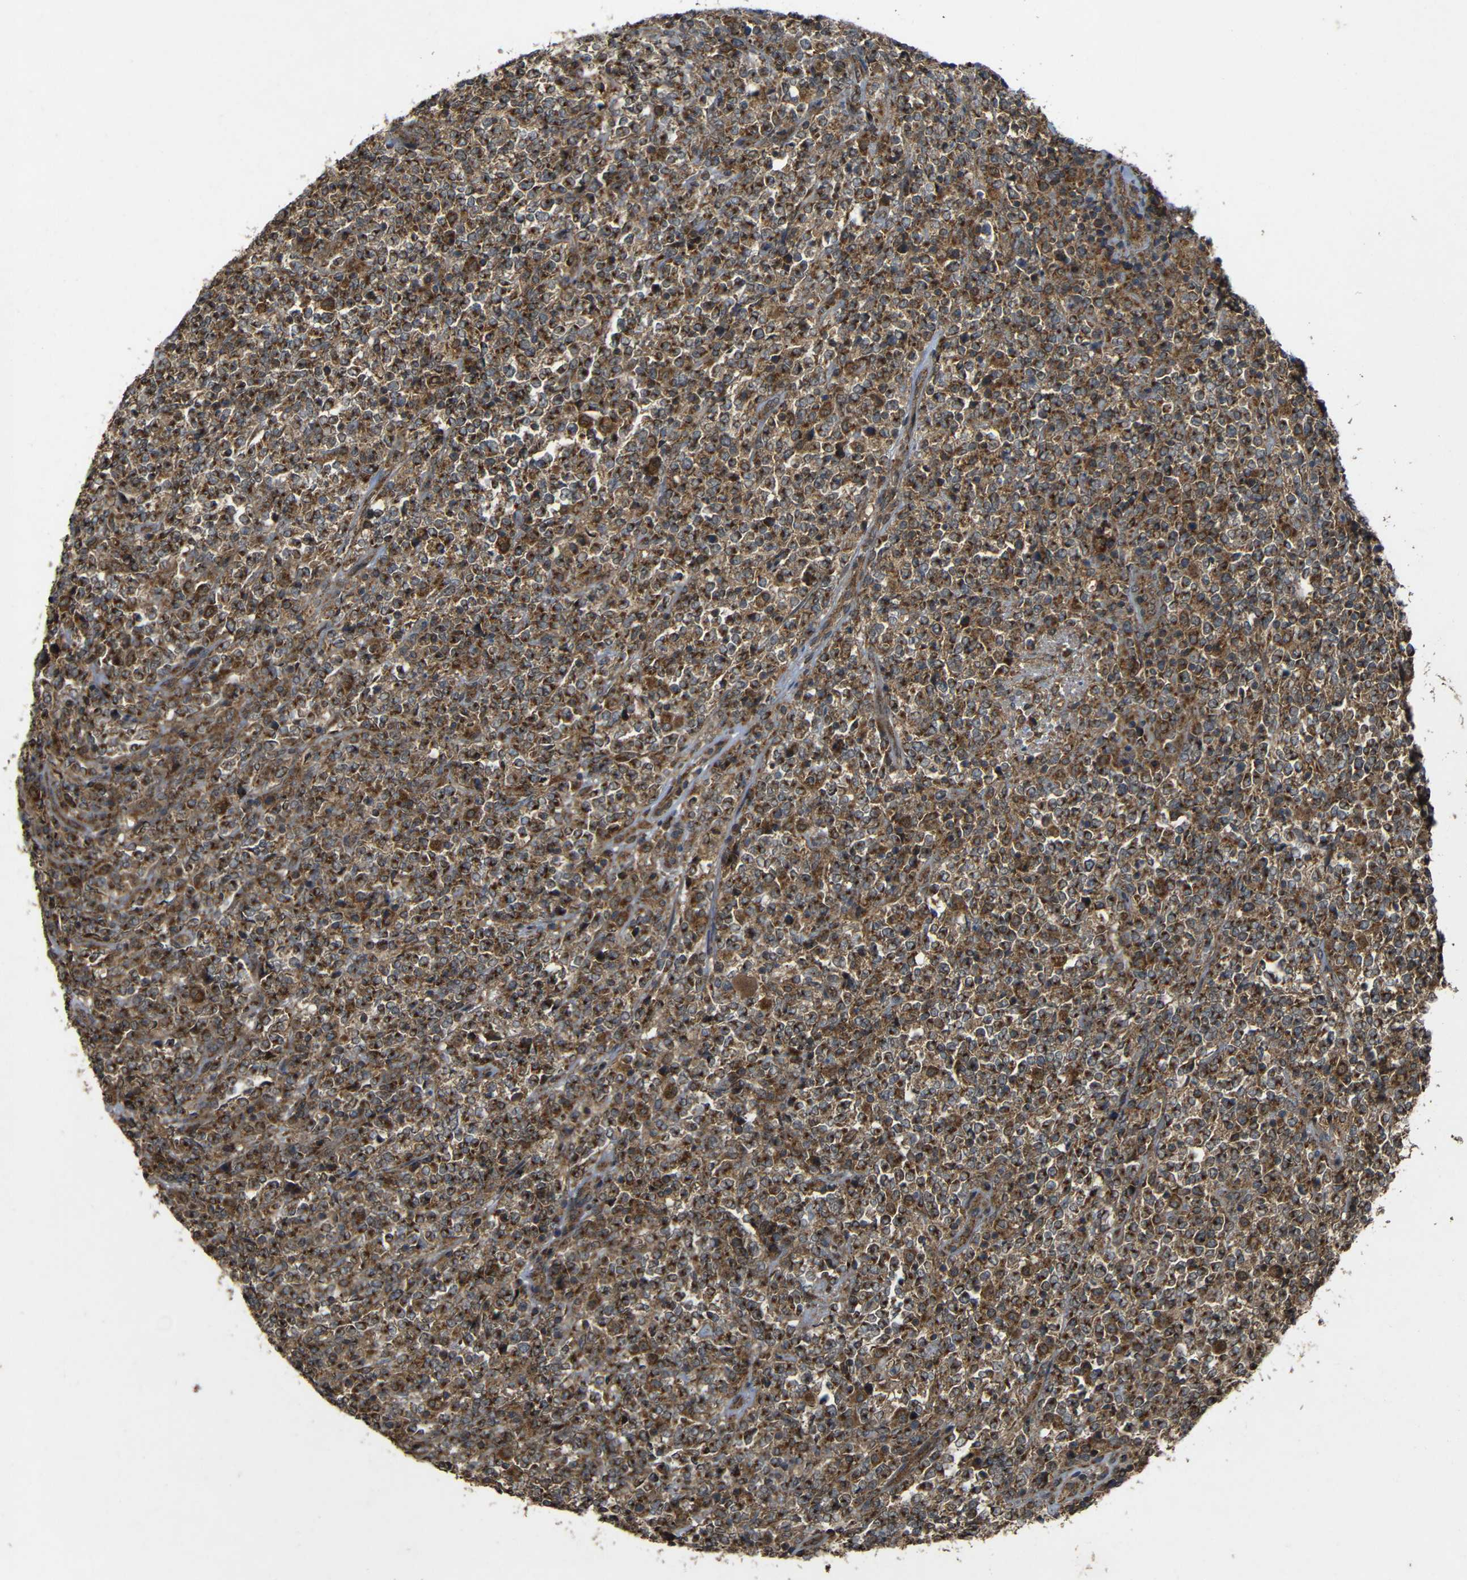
{"staining": {"intensity": "strong", "quantity": ">75%", "location": "cytoplasmic/membranous"}, "tissue": "lymphoma", "cell_type": "Tumor cells", "image_type": "cancer", "snomed": [{"axis": "morphology", "description": "Malignant lymphoma, non-Hodgkin's type, High grade"}, {"axis": "topography", "description": "Soft tissue"}], "caption": "High-power microscopy captured an immunohistochemistry histopathology image of malignant lymphoma, non-Hodgkin's type (high-grade), revealing strong cytoplasmic/membranous positivity in approximately >75% of tumor cells.", "gene": "C1GALT1", "patient": {"sex": "male", "age": 18}}